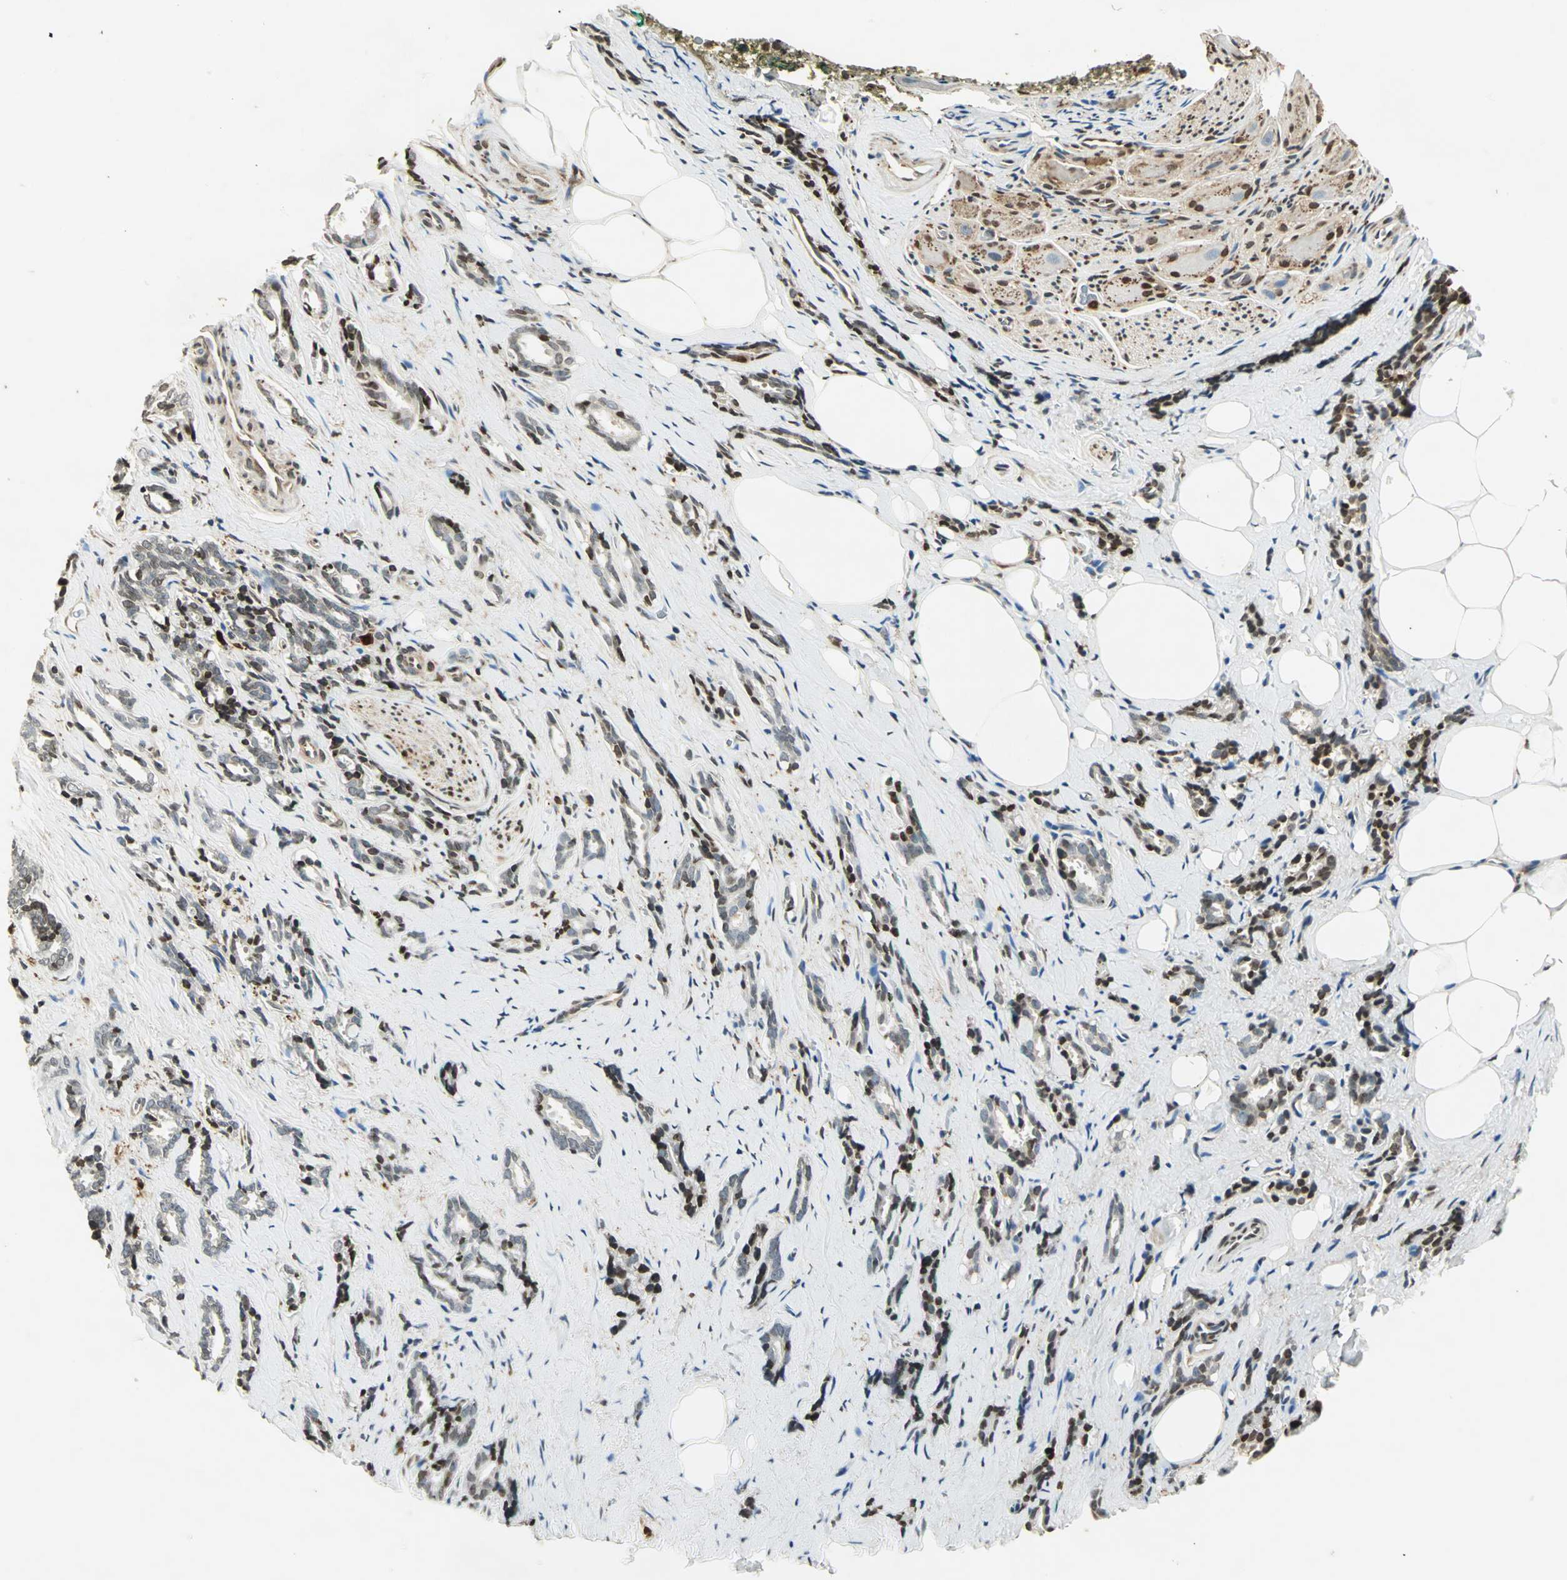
{"staining": {"intensity": "weak", "quantity": "25%-75%", "location": "cytoplasmic/membranous,nuclear"}, "tissue": "prostate cancer", "cell_type": "Tumor cells", "image_type": "cancer", "snomed": [{"axis": "morphology", "description": "Adenocarcinoma, High grade"}, {"axis": "topography", "description": "Prostate"}], "caption": "Immunohistochemistry (DAB (3,3'-diaminobenzidine)) staining of human prostate cancer (high-grade adenocarcinoma) reveals weak cytoplasmic/membranous and nuclear protein expression in about 25%-75% of tumor cells.", "gene": "LGALS3", "patient": {"sex": "male", "age": 67}}